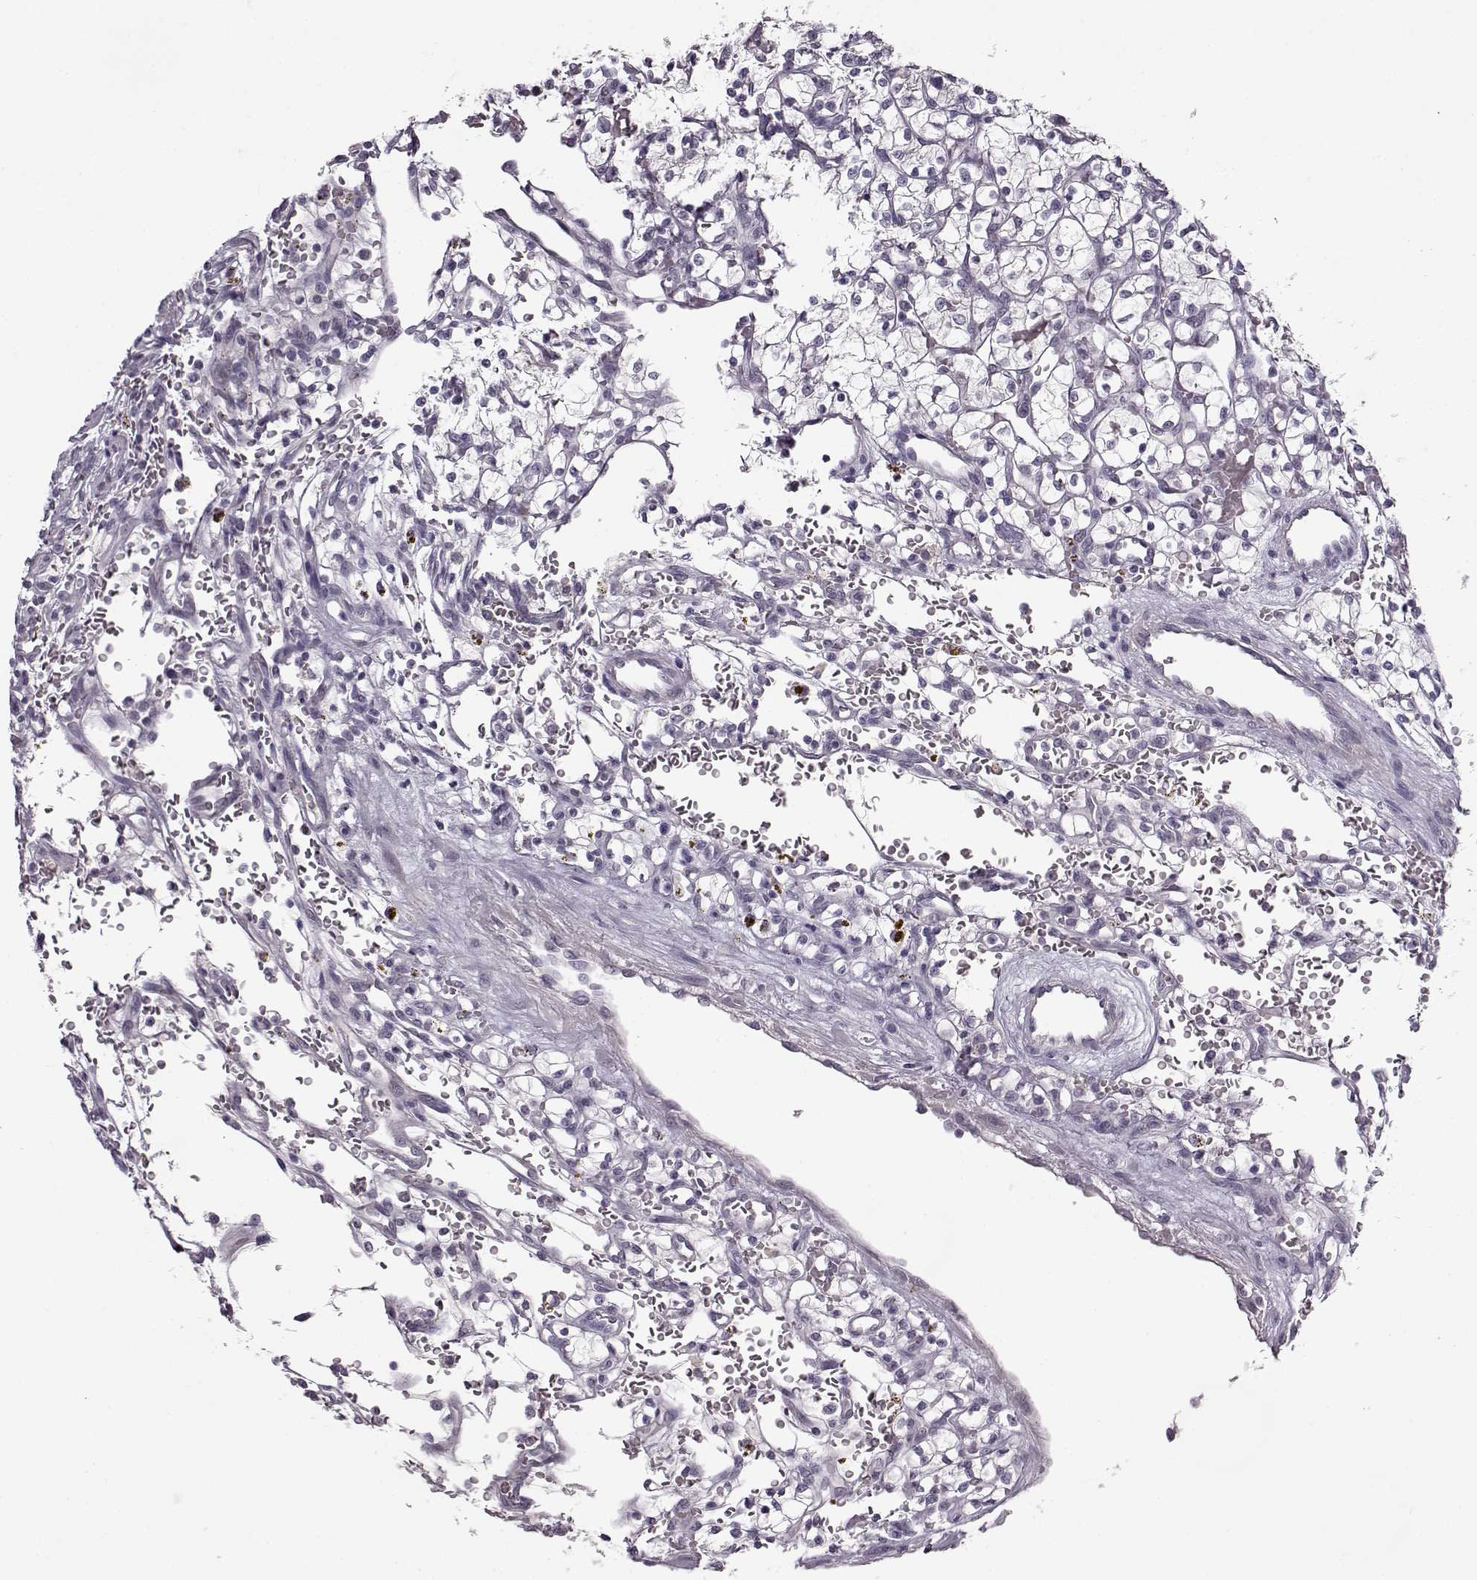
{"staining": {"intensity": "negative", "quantity": "none", "location": "none"}, "tissue": "renal cancer", "cell_type": "Tumor cells", "image_type": "cancer", "snomed": [{"axis": "morphology", "description": "Adenocarcinoma, NOS"}, {"axis": "topography", "description": "Kidney"}], "caption": "This is an immunohistochemistry histopathology image of adenocarcinoma (renal). There is no expression in tumor cells.", "gene": "FSHB", "patient": {"sex": "female", "age": 64}}